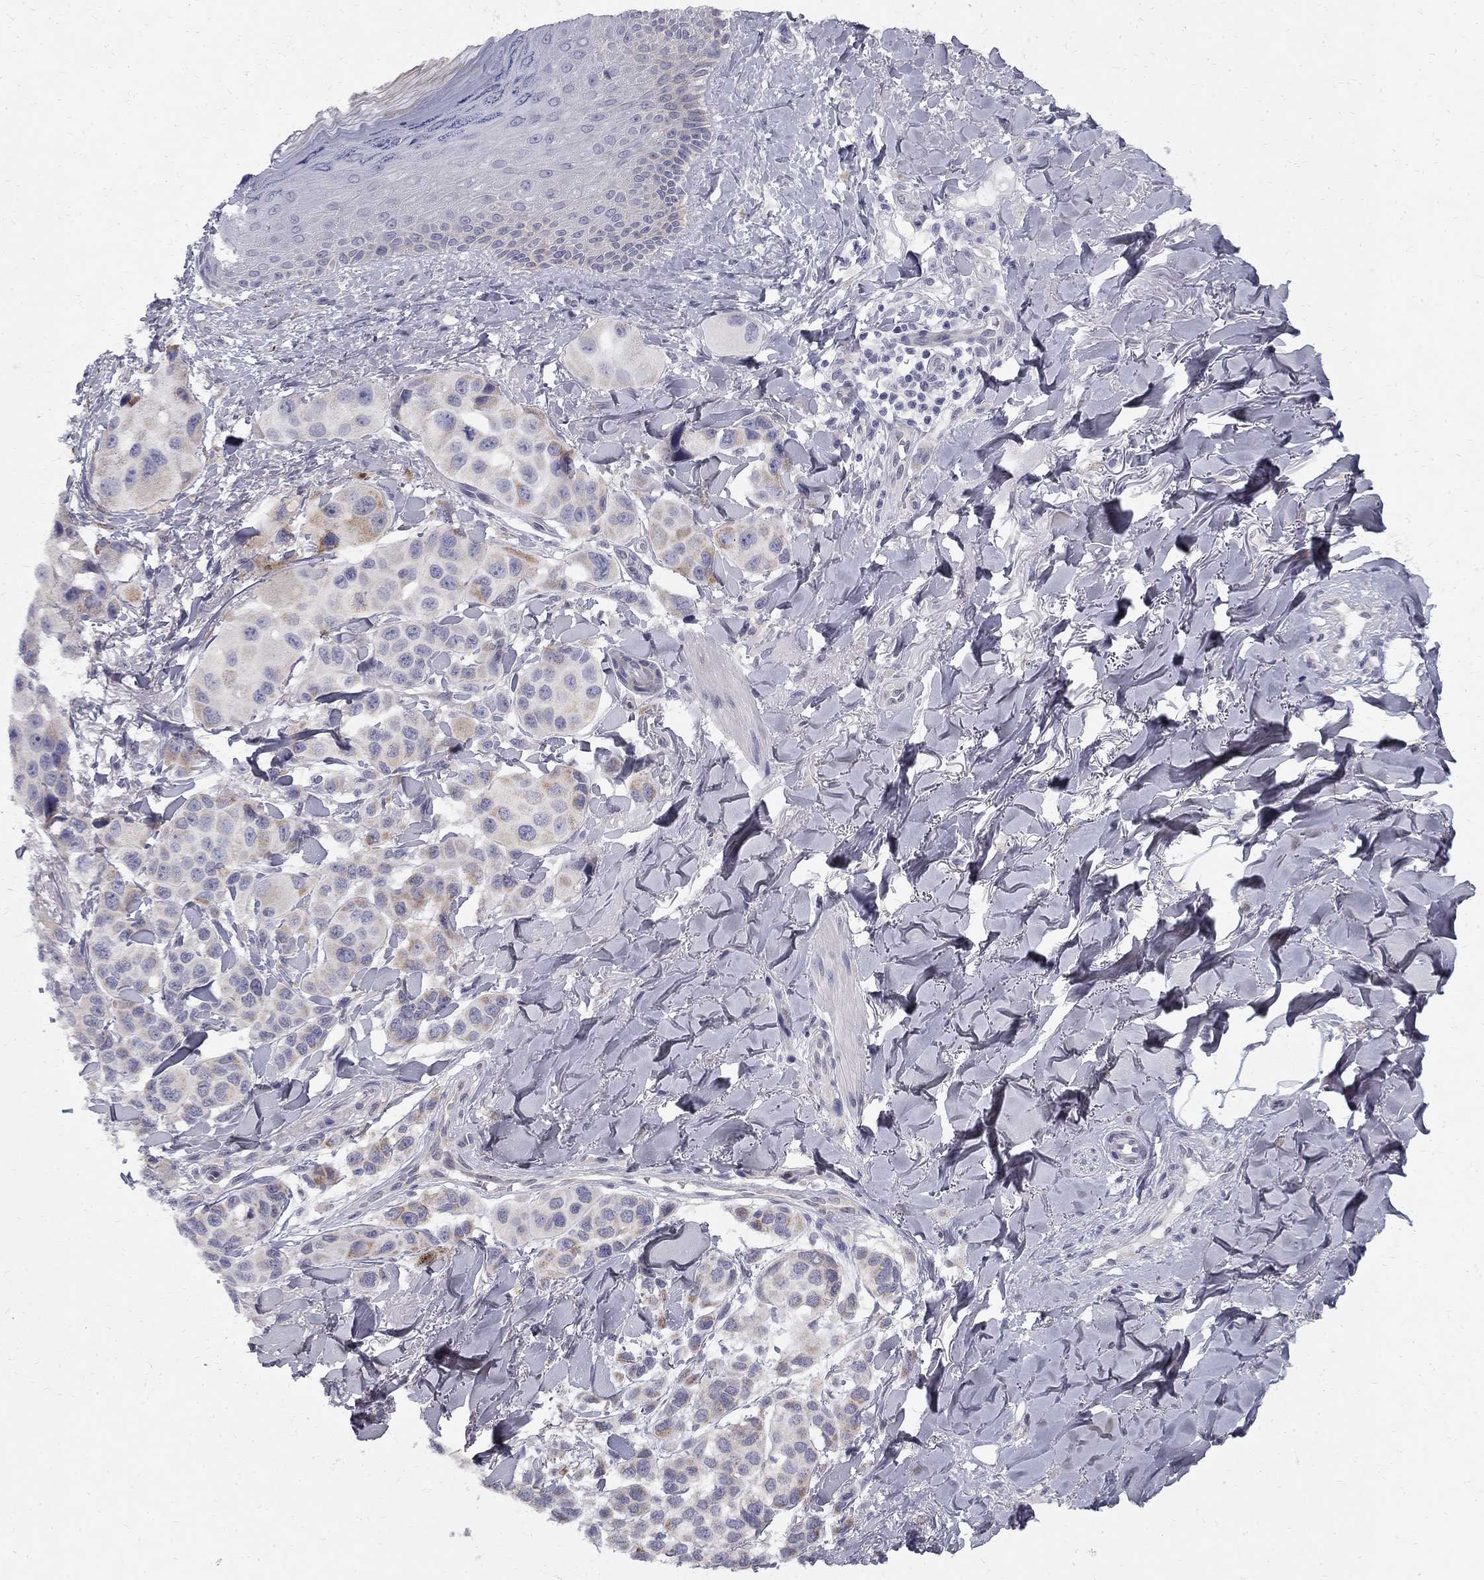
{"staining": {"intensity": "weak", "quantity": "<25%", "location": "cytoplasmic/membranous"}, "tissue": "melanoma", "cell_type": "Tumor cells", "image_type": "cancer", "snomed": [{"axis": "morphology", "description": "Malignant melanoma, NOS"}, {"axis": "topography", "description": "Skin"}], "caption": "Tumor cells show no significant positivity in melanoma. Brightfield microscopy of IHC stained with DAB (brown) and hematoxylin (blue), captured at high magnification.", "gene": "CLIC6", "patient": {"sex": "male", "age": 57}}